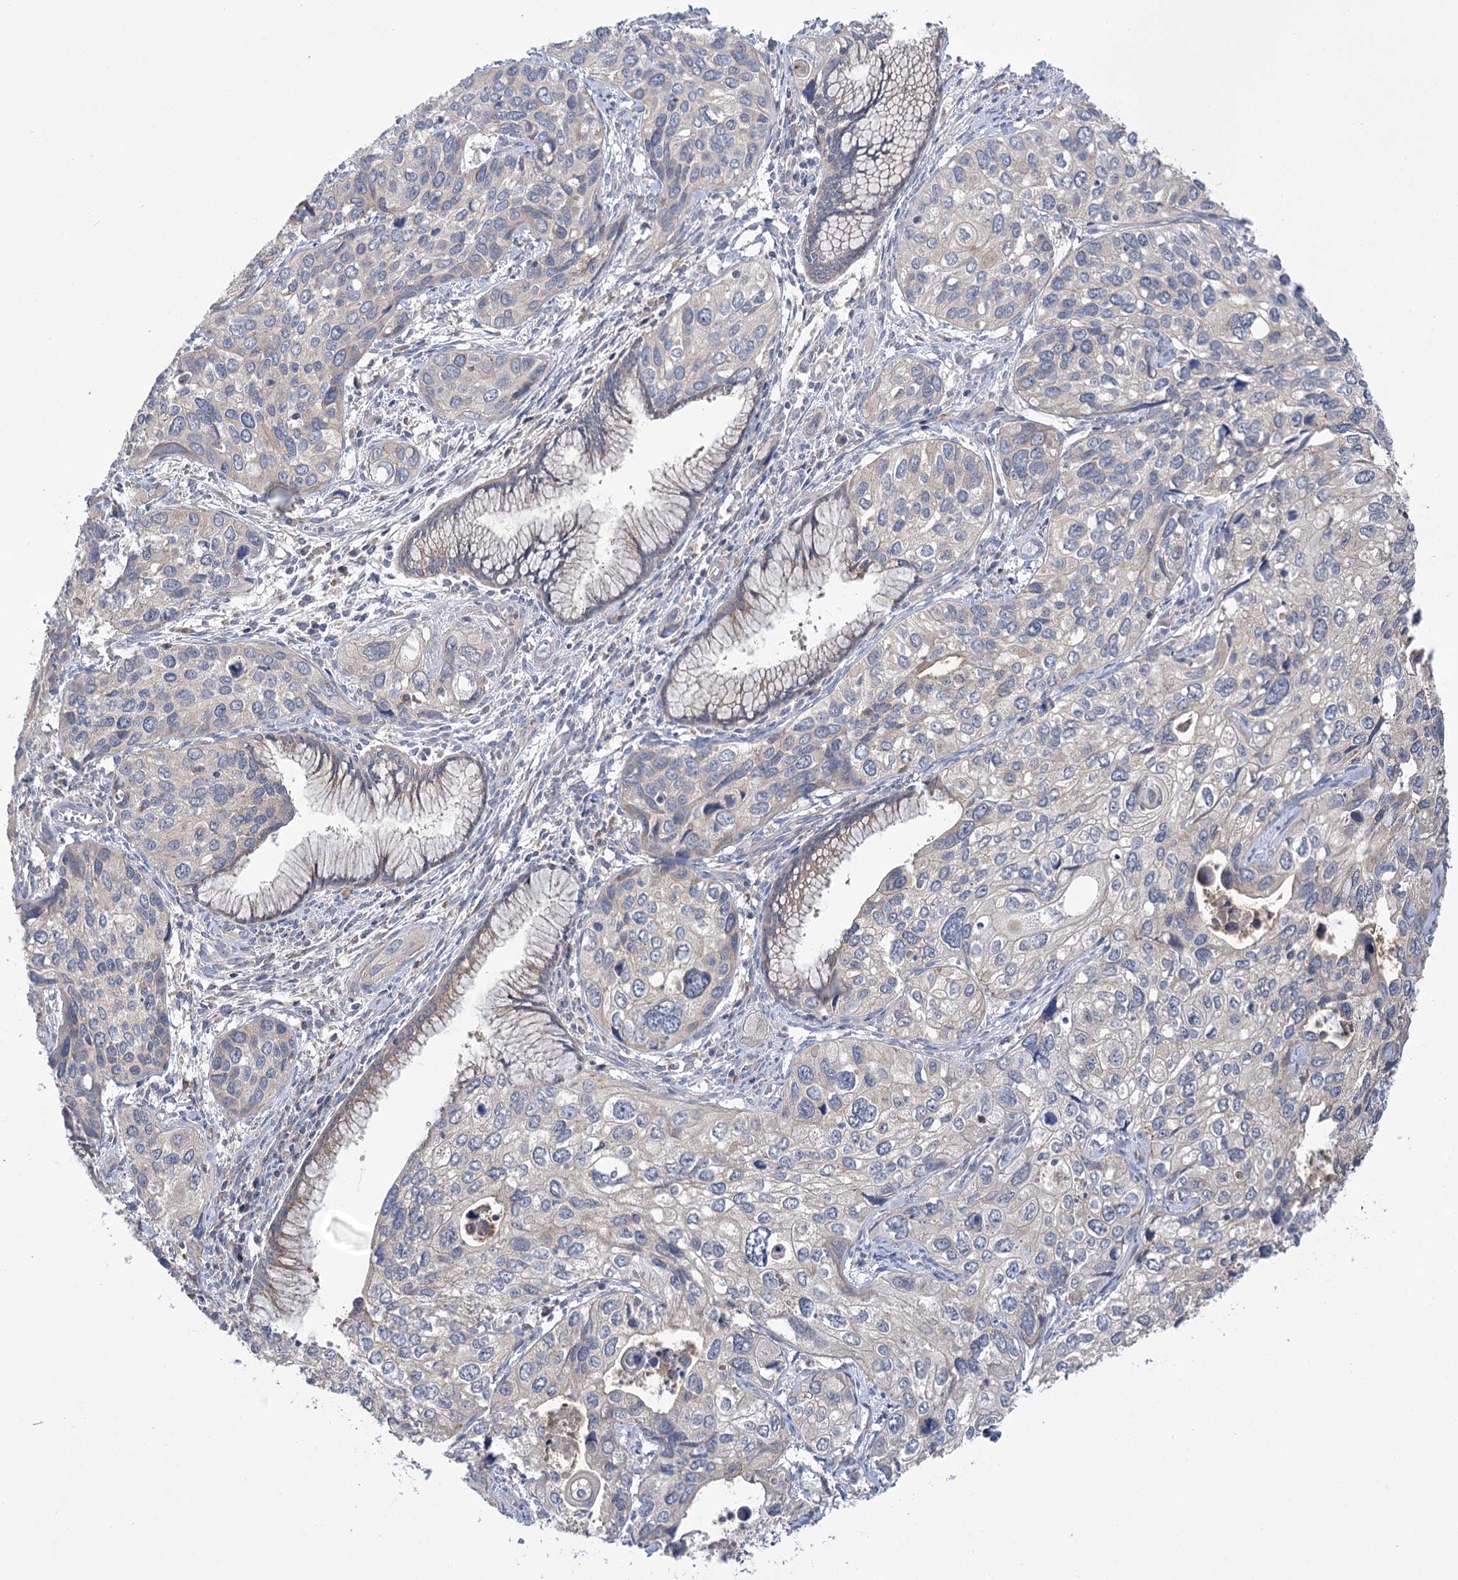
{"staining": {"intensity": "weak", "quantity": "<25%", "location": "cytoplasmic/membranous"}, "tissue": "cervical cancer", "cell_type": "Tumor cells", "image_type": "cancer", "snomed": [{"axis": "morphology", "description": "Squamous cell carcinoma, NOS"}, {"axis": "topography", "description": "Cervix"}], "caption": "Tumor cells show no significant protein expression in cervical cancer (squamous cell carcinoma). (Immunohistochemistry, brightfield microscopy, high magnification).", "gene": "VPS37B", "patient": {"sex": "female", "age": 55}}